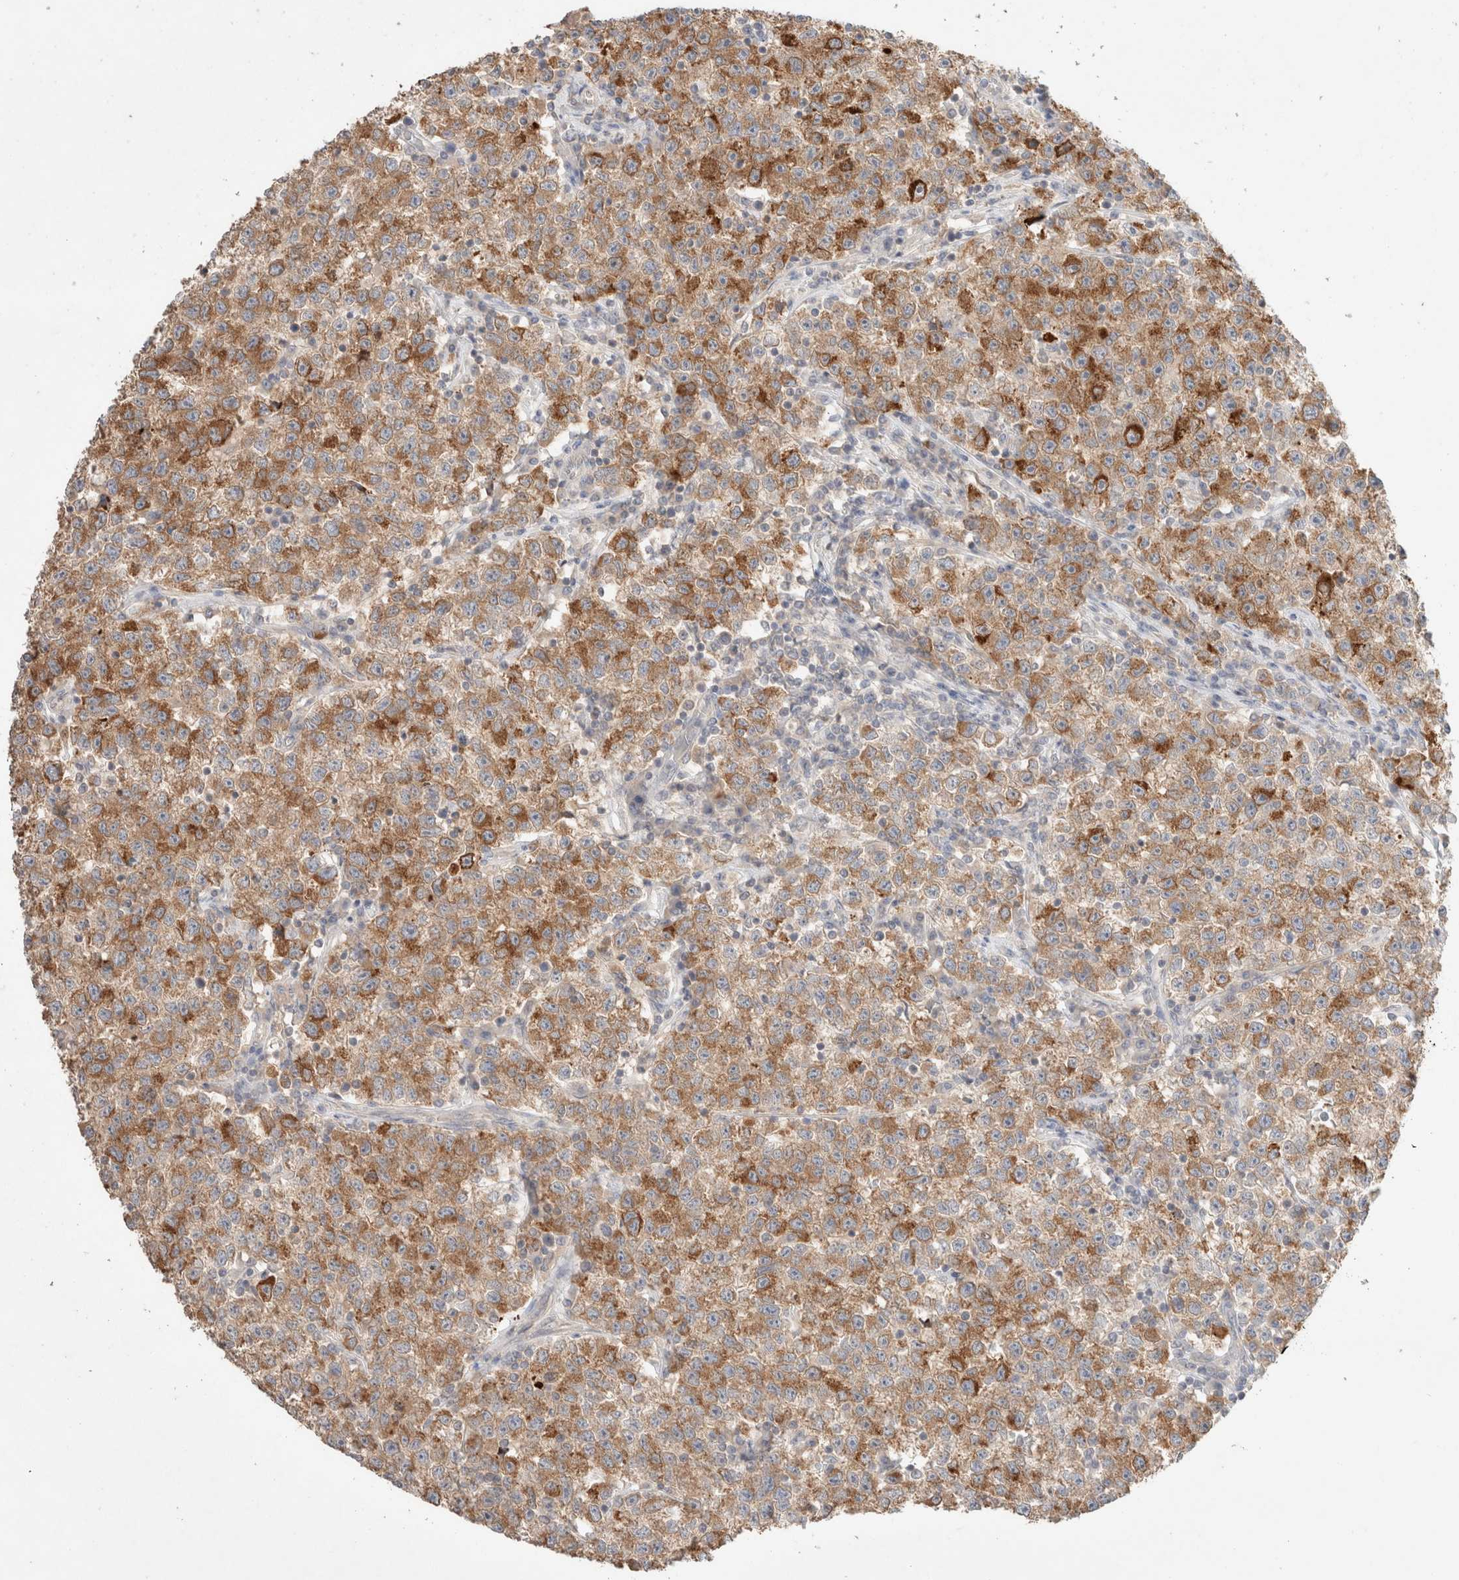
{"staining": {"intensity": "moderate", "quantity": ">75%", "location": "cytoplasmic/membranous"}, "tissue": "testis cancer", "cell_type": "Tumor cells", "image_type": "cancer", "snomed": [{"axis": "morphology", "description": "Seminoma, NOS"}, {"axis": "topography", "description": "Testis"}], "caption": "About >75% of tumor cells in human testis cancer reveal moderate cytoplasmic/membranous protein positivity as visualized by brown immunohistochemical staining.", "gene": "TRIM41", "patient": {"sex": "male", "age": 22}}